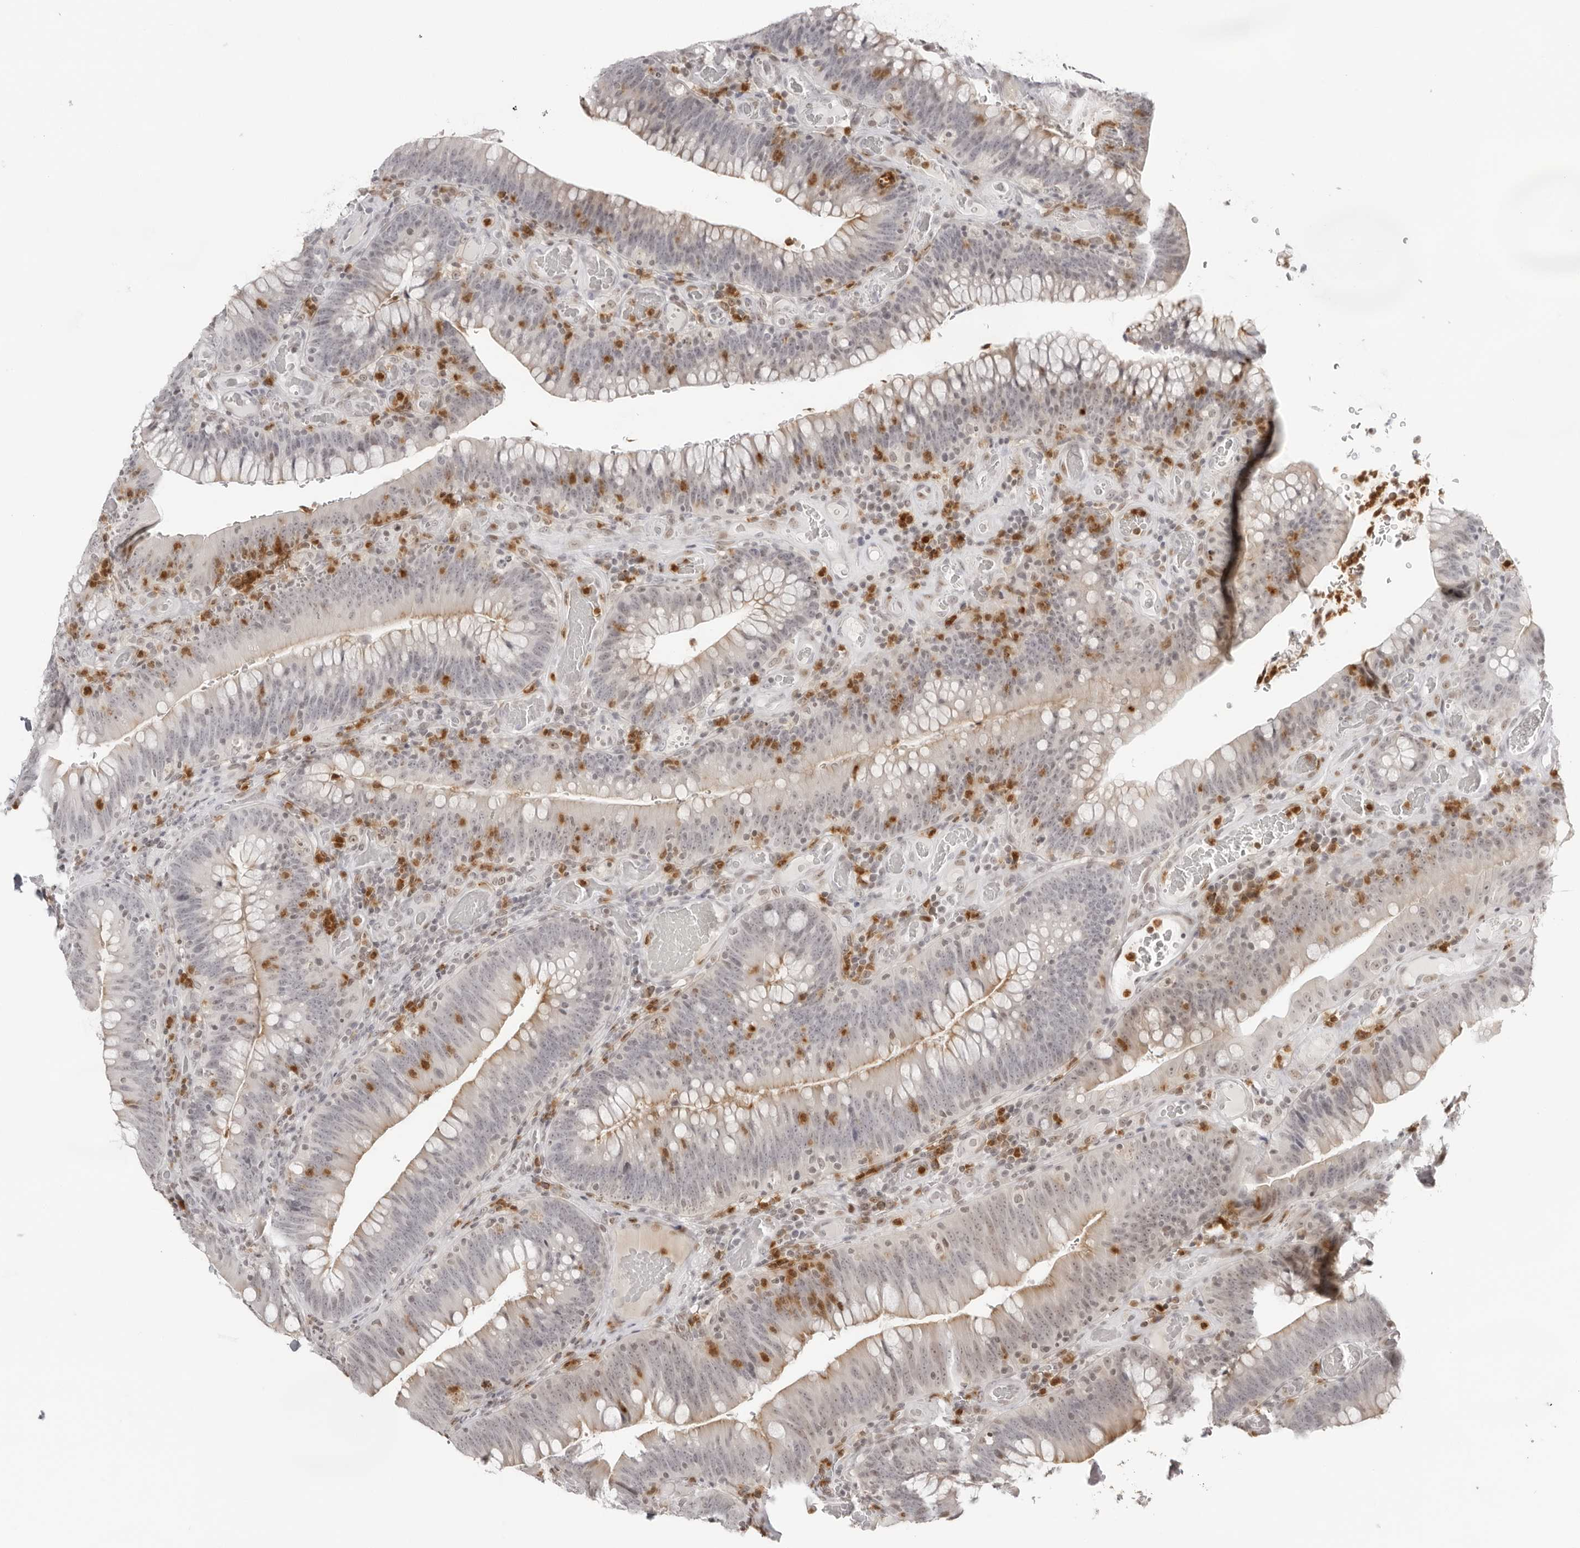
{"staining": {"intensity": "negative", "quantity": "none", "location": "none"}, "tissue": "colorectal cancer", "cell_type": "Tumor cells", "image_type": "cancer", "snomed": [{"axis": "morphology", "description": "Normal tissue, NOS"}, {"axis": "topography", "description": "Colon"}], "caption": "DAB immunohistochemical staining of human colorectal cancer demonstrates no significant positivity in tumor cells. (Stains: DAB IHC with hematoxylin counter stain, Microscopy: brightfield microscopy at high magnification).", "gene": "RNF146", "patient": {"sex": "female", "age": 82}}